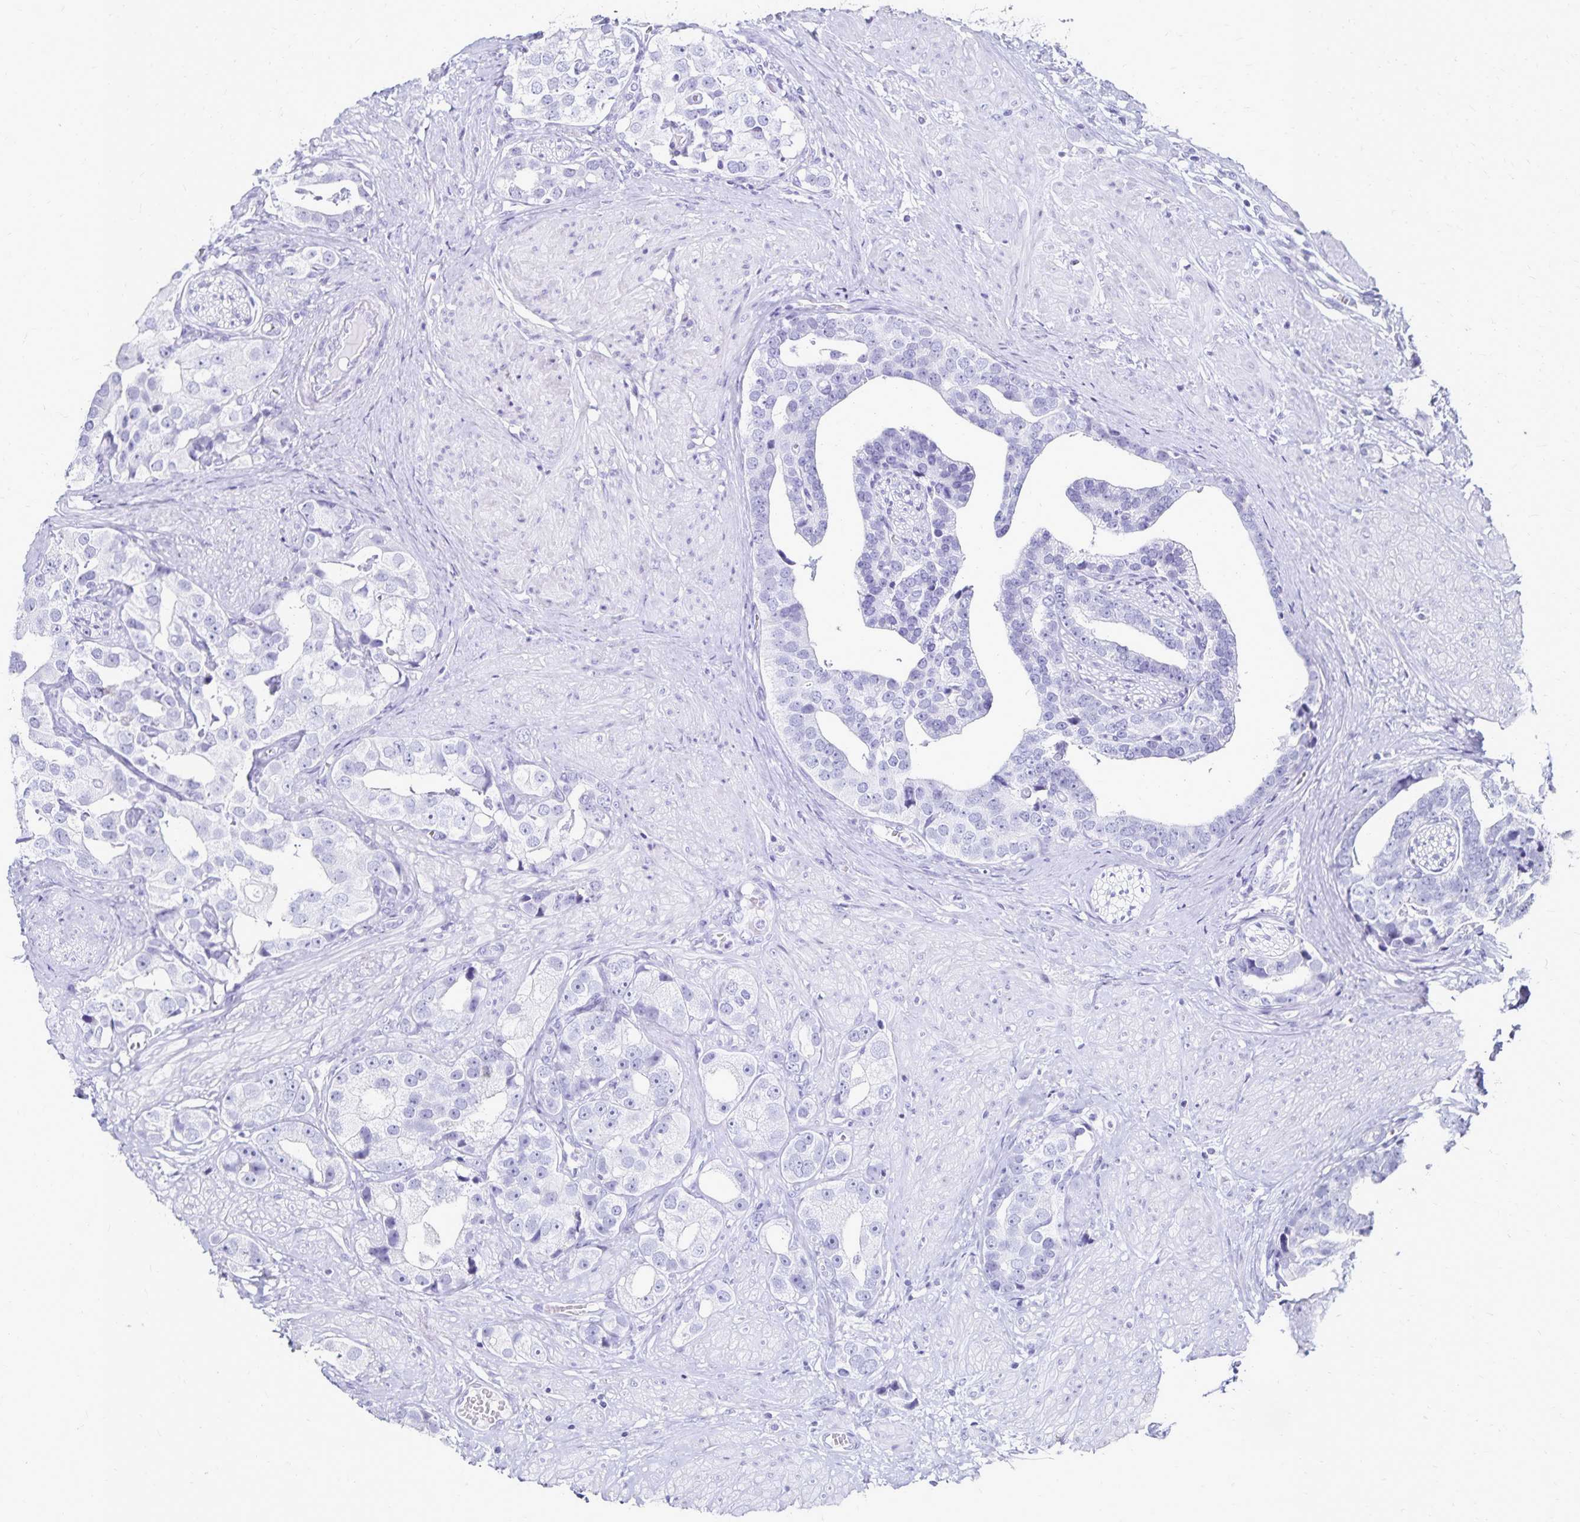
{"staining": {"intensity": "negative", "quantity": "none", "location": "none"}, "tissue": "prostate cancer", "cell_type": "Tumor cells", "image_type": "cancer", "snomed": [{"axis": "morphology", "description": "Adenocarcinoma, High grade"}, {"axis": "topography", "description": "Prostate"}], "caption": "An immunohistochemistry histopathology image of prostate cancer (adenocarcinoma (high-grade)) is shown. There is no staining in tumor cells of prostate cancer (adenocarcinoma (high-grade)).", "gene": "GIP", "patient": {"sex": "male", "age": 71}}